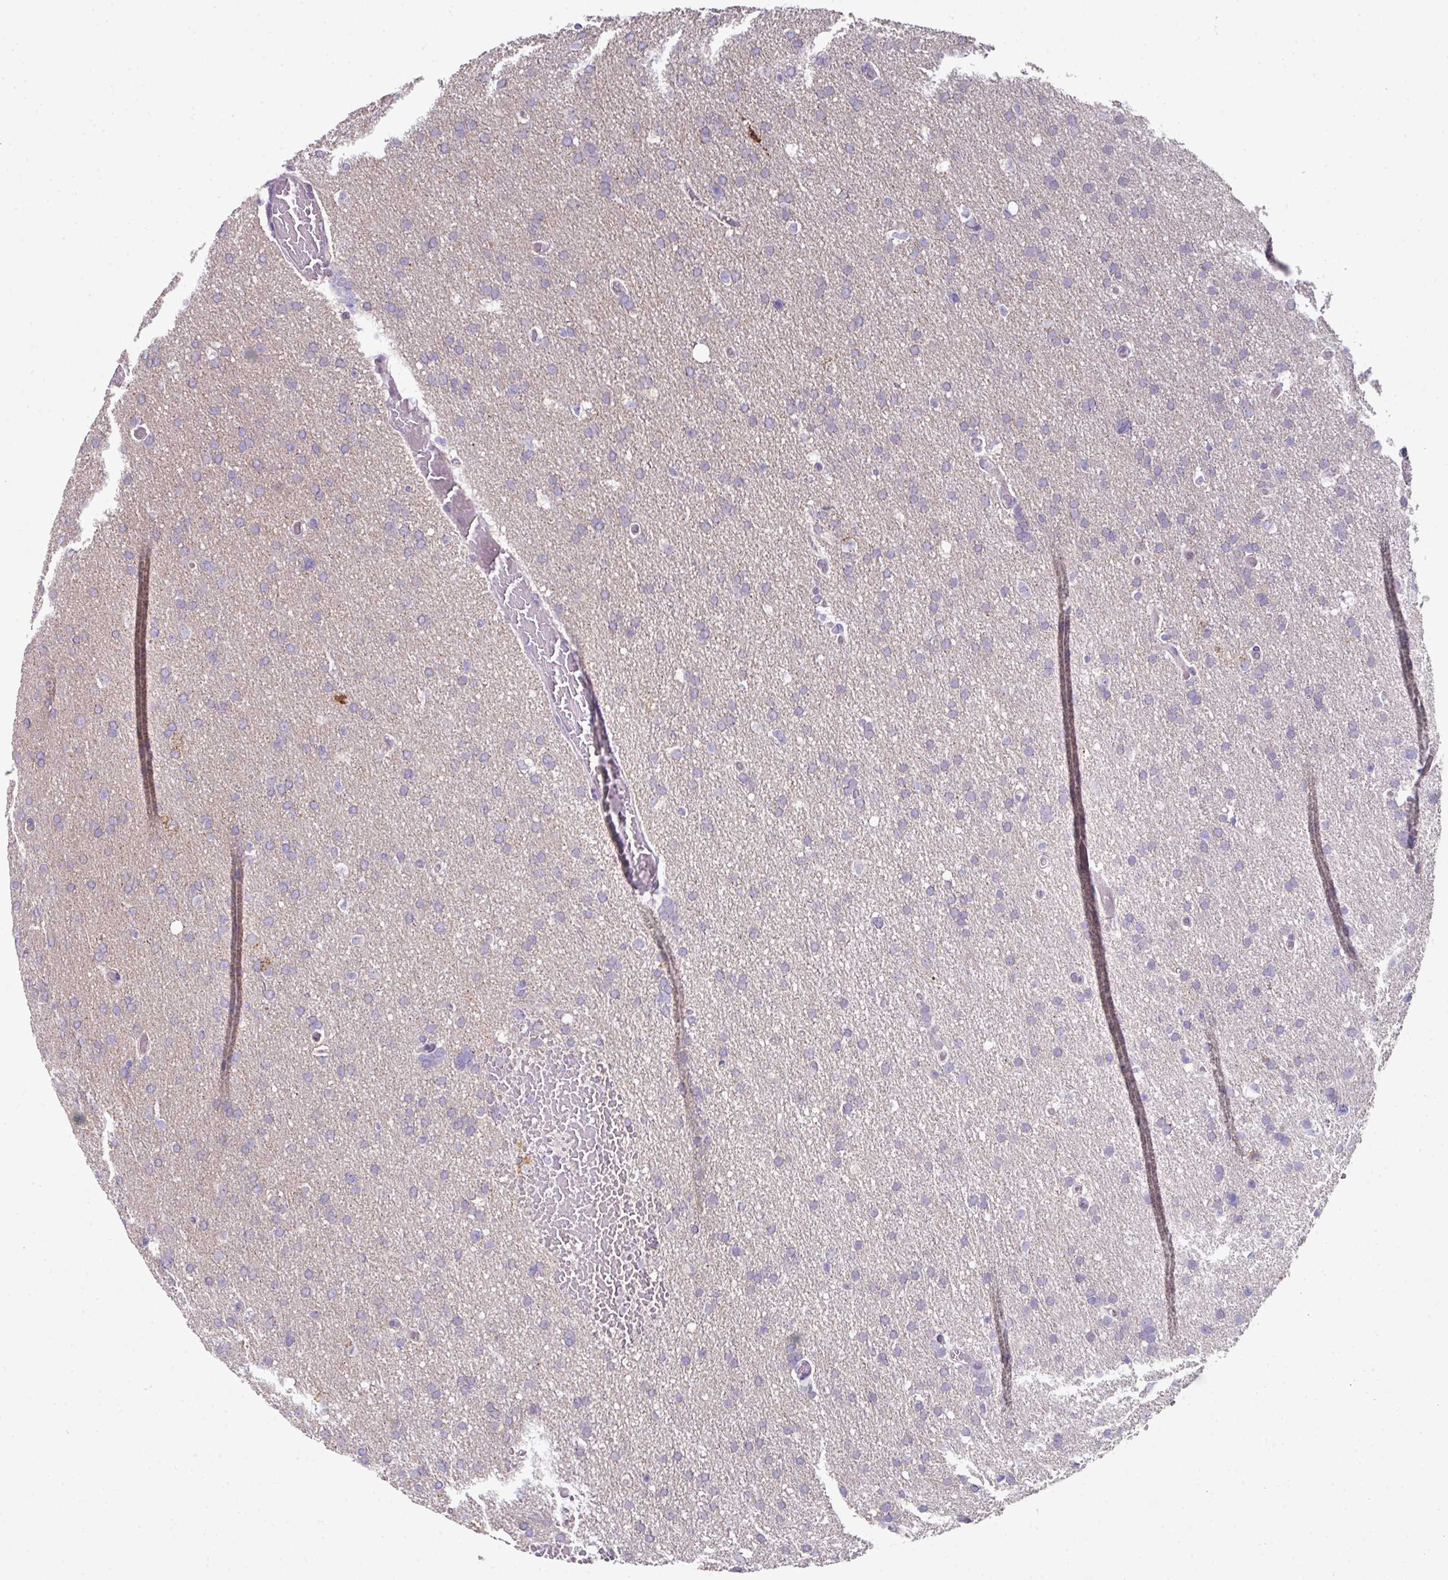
{"staining": {"intensity": "negative", "quantity": "none", "location": "none"}, "tissue": "glioma", "cell_type": "Tumor cells", "image_type": "cancer", "snomed": [{"axis": "morphology", "description": "Glioma, malignant, High grade"}, {"axis": "topography", "description": "Cerebral cortex"}], "caption": "Tumor cells are negative for brown protein staining in high-grade glioma (malignant).", "gene": "ANKRD18A", "patient": {"sex": "female", "age": 36}}